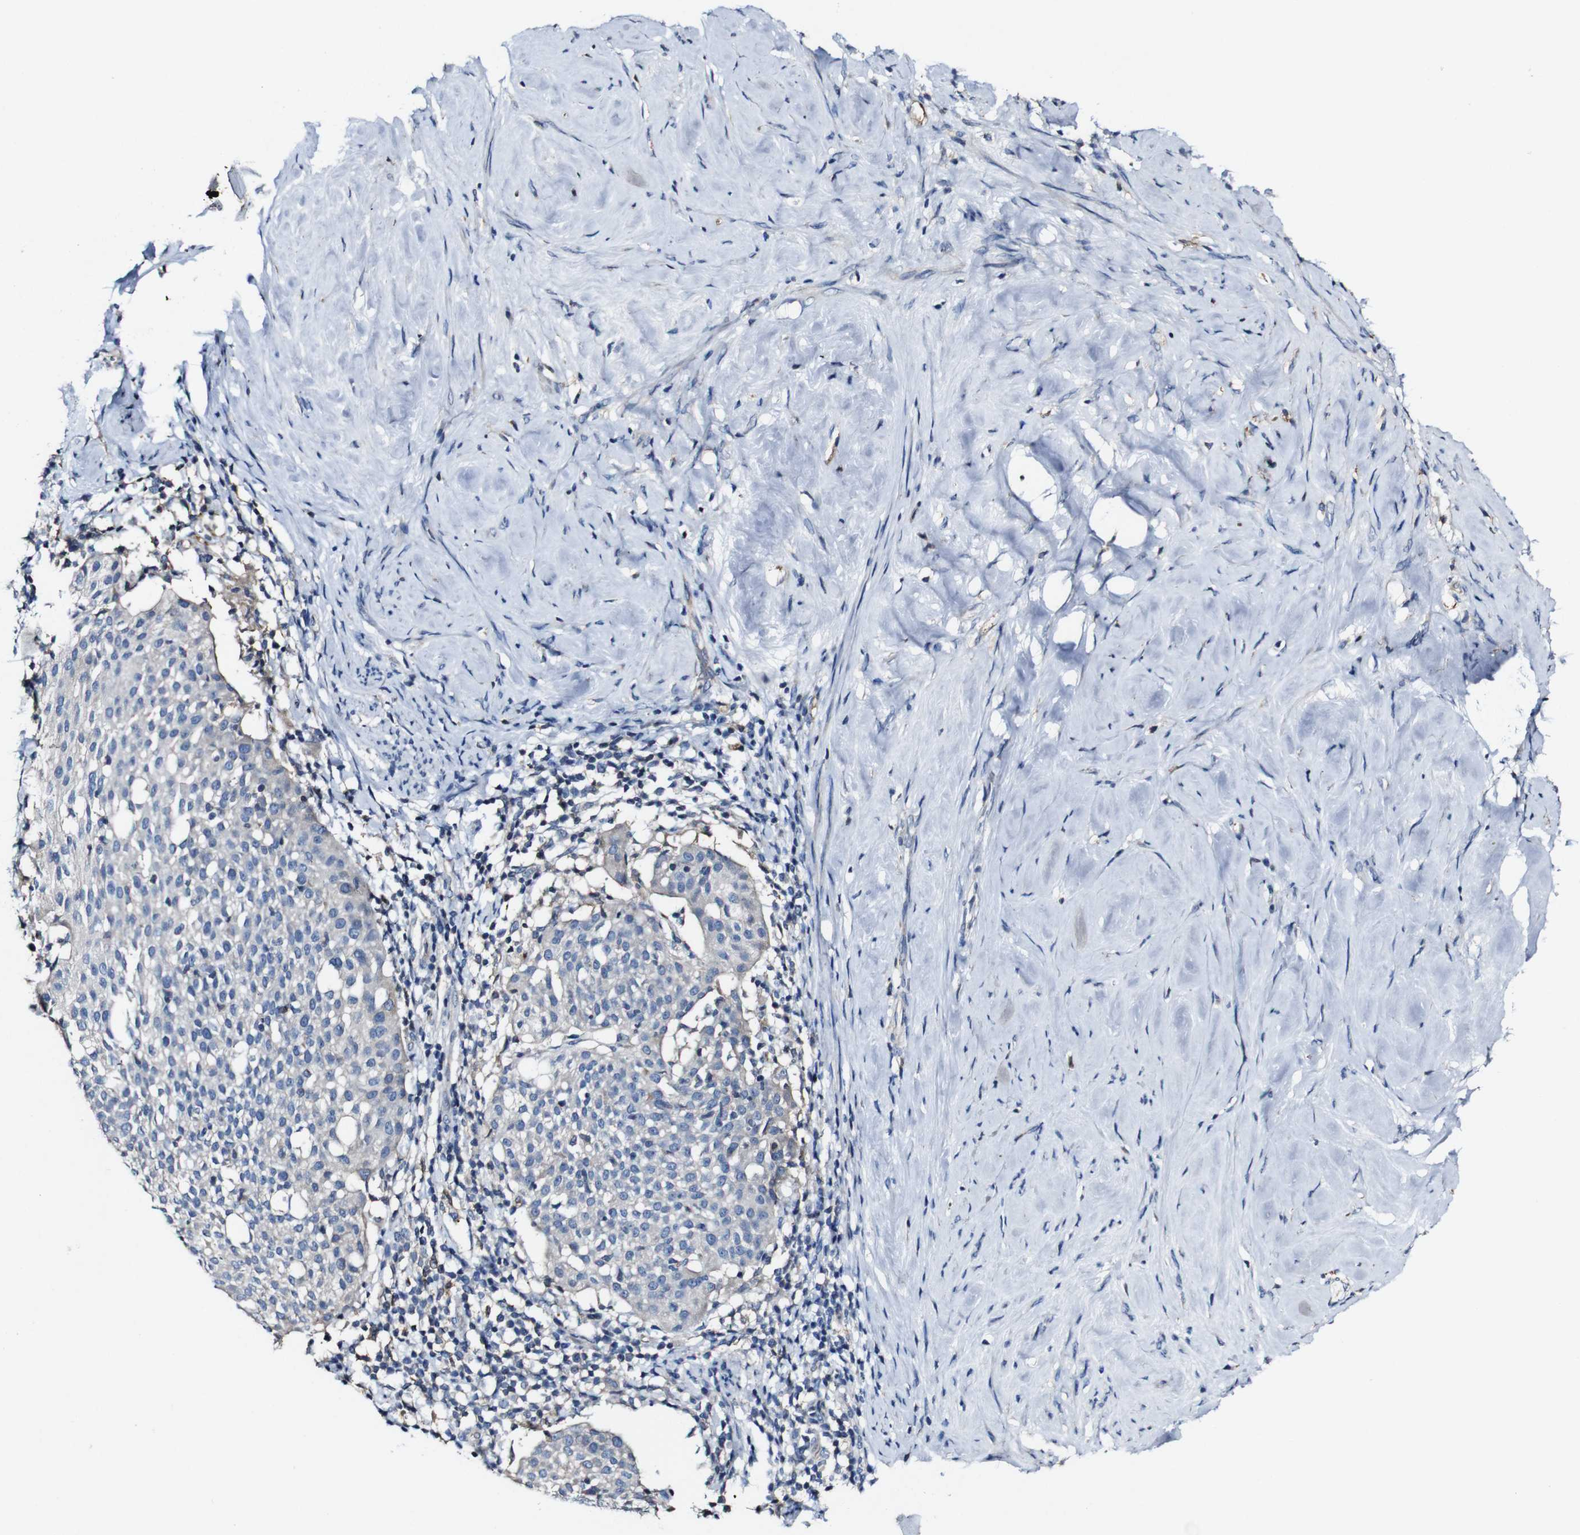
{"staining": {"intensity": "negative", "quantity": "none", "location": "none"}, "tissue": "cervical cancer", "cell_type": "Tumor cells", "image_type": "cancer", "snomed": [{"axis": "morphology", "description": "Squamous cell carcinoma, NOS"}, {"axis": "topography", "description": "Cervix"}], "caption": "Tumor cells show no significant staining in cervical cancer. (Stains: DAB IHC with hematoxylin counter stain, Microscopy: brightfield microscopy at high magnification).", "gene": "GRAMD1A", "patient": {"sex": "female", "age": 51}}